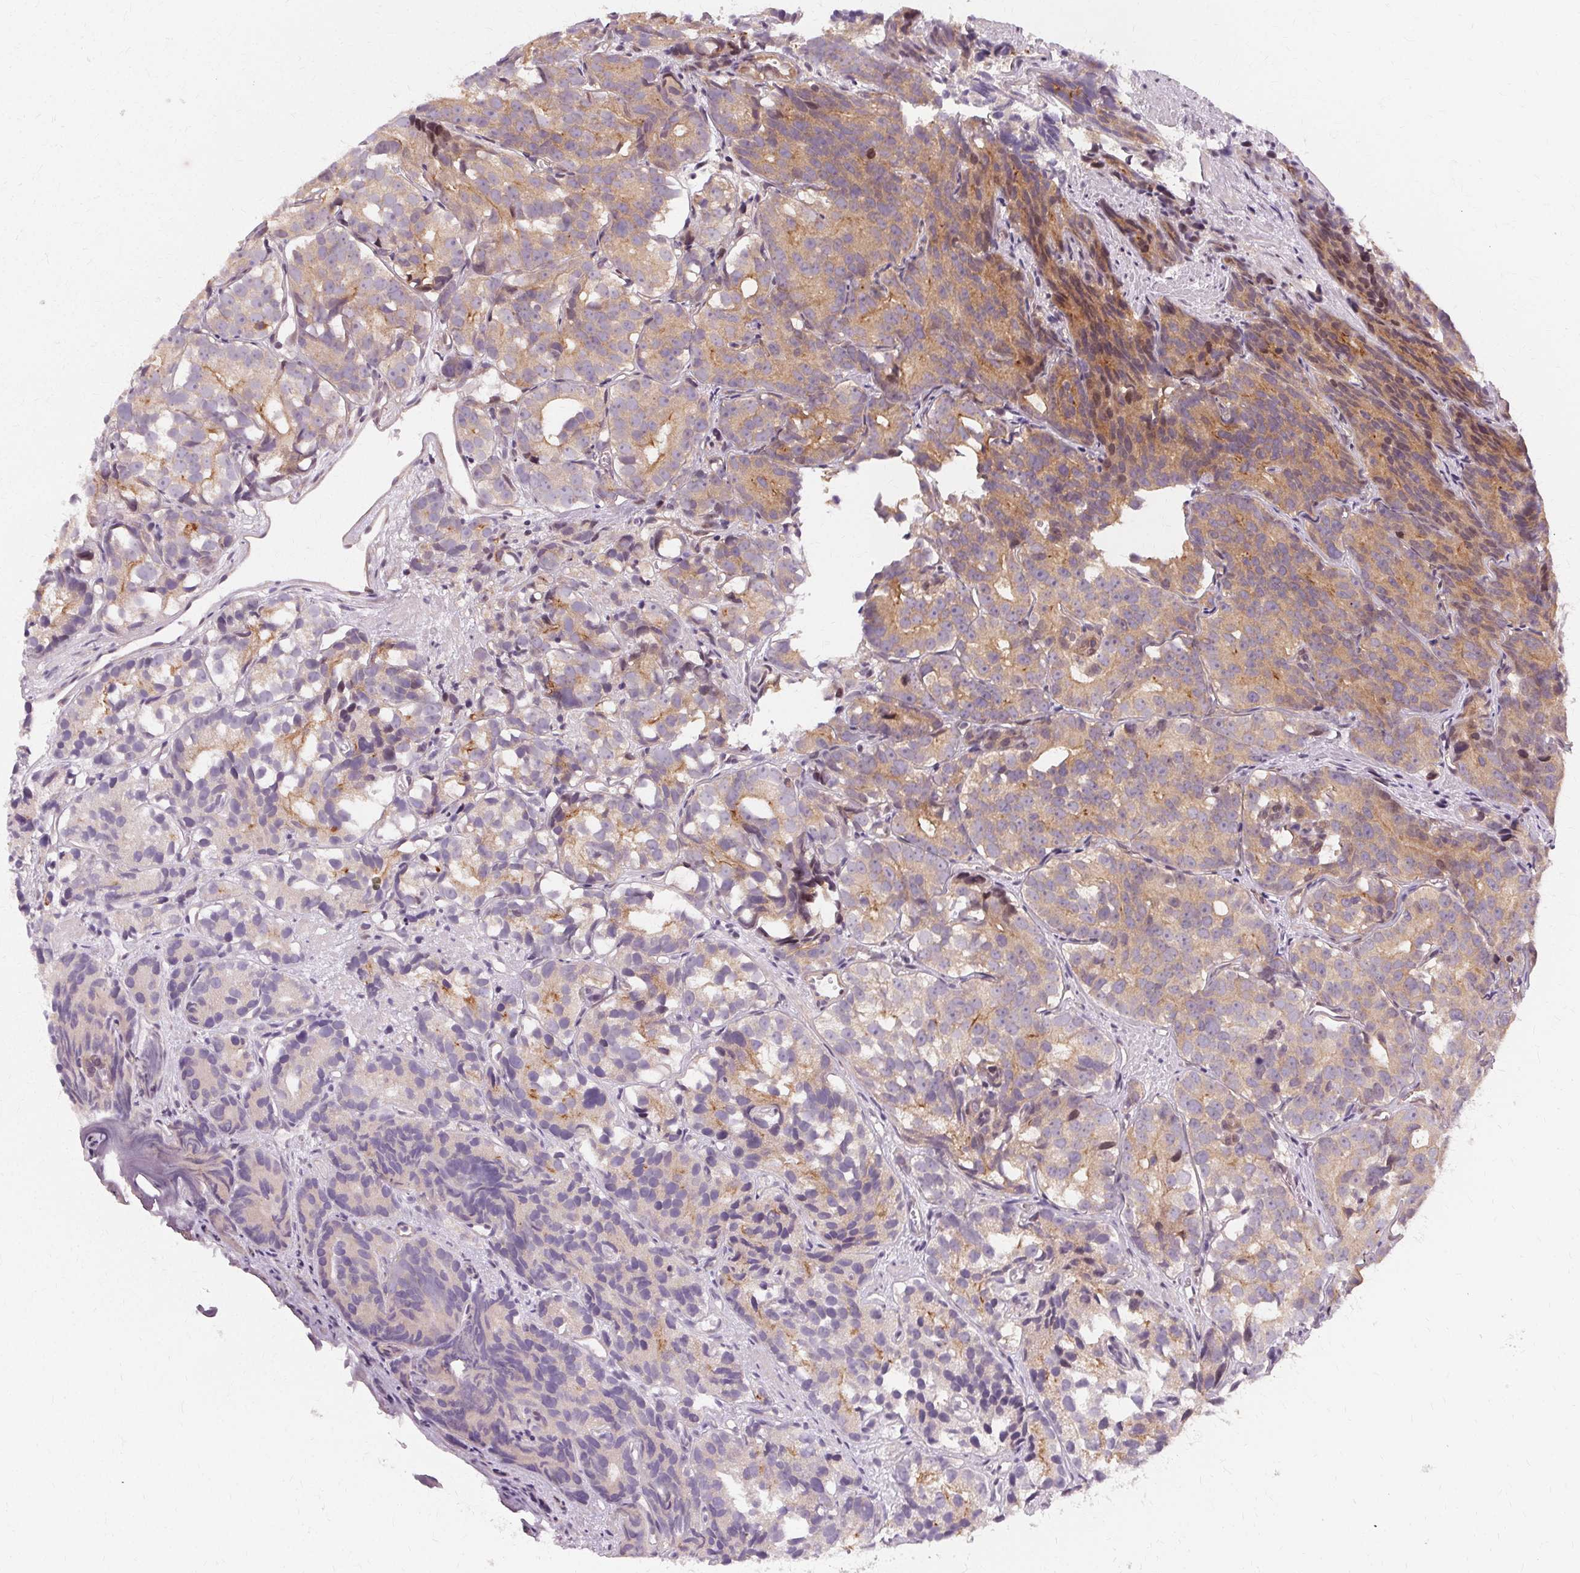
{"staining": {"intensity": "weak", "quantity": "<25%", "location": "cytoplasmic/membranous"}, "tissue": "prostate cancer", "cell_type": "Tumor cells", "image_type": "cancer", "snomed": [{"axis": "morphology", "description": "Adenocarcinoma, High grade"}, {"axis": "topography", "description": "Prostate"}], "caption": "Immunohistochemistry micrograph of prostate cancer (adenocarcinoma (high-grade)) stained for a protein (brown), which demonstrates no positivity in tumor cells.", "gene": "USP8", "patient": {"sex": "male", "age": 77}}